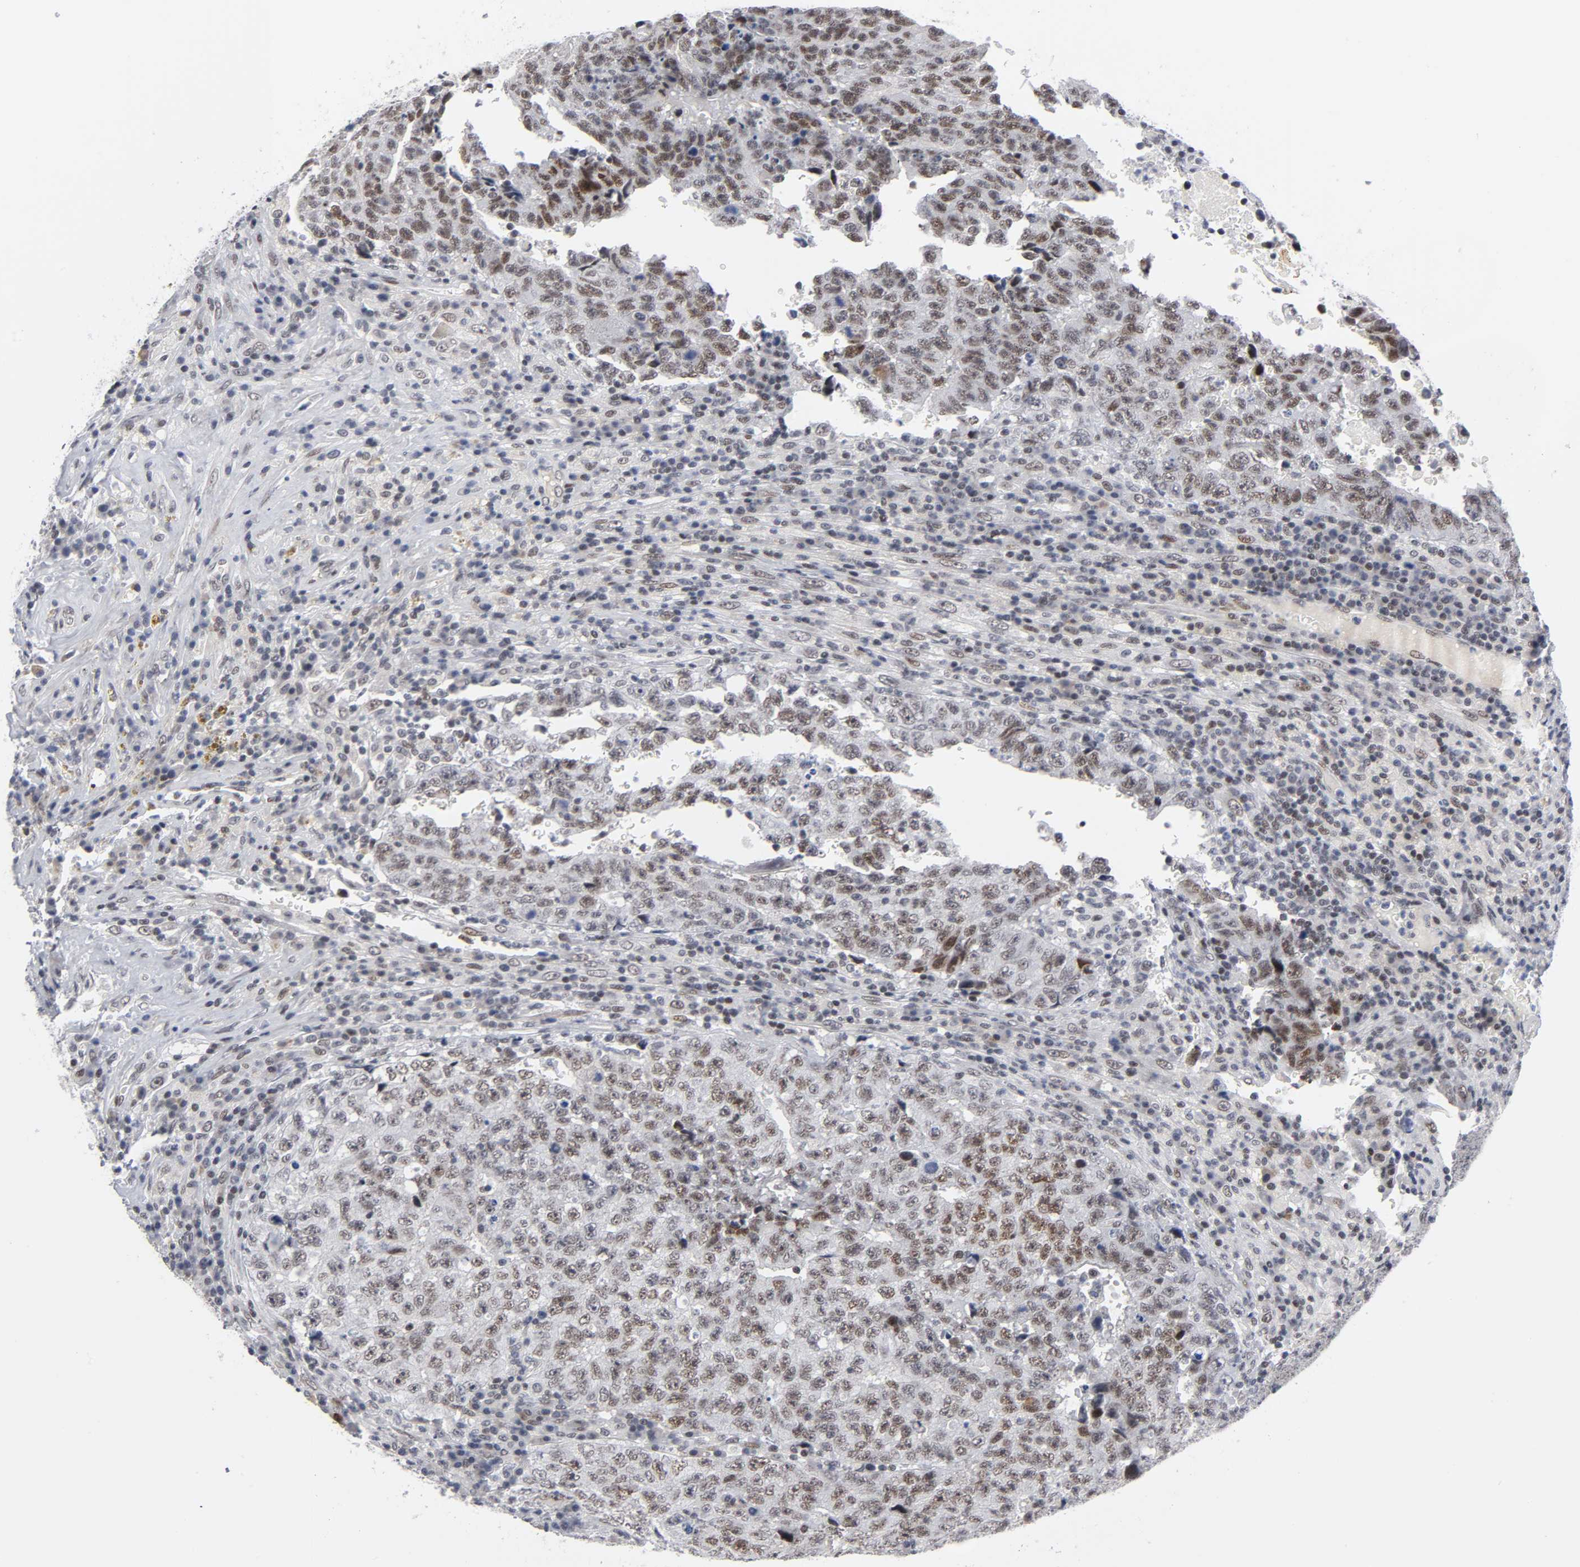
{"staining": {"intensity": "weak", "quantity": ">75%", "location": "nuclear"}, "tissue": "testis cancer", "cell_type": "Tumor cells", "image_type": "cancer", "snomed": [{"axis": "morphology", "description": "Necrosis, NOS"}, {"axis": "morphology", "description": "Carcinoma, Embryonal, NOS"}, {"axis": "topography", "description": "Testis"}], "caption": "Immunohistochemical staining of testis cancer shows low levels of weak nuclear protein staining in about >75% of tumor cells.", "gene": "DIDO1", "patient": {"sex": "male", "age": 19}}